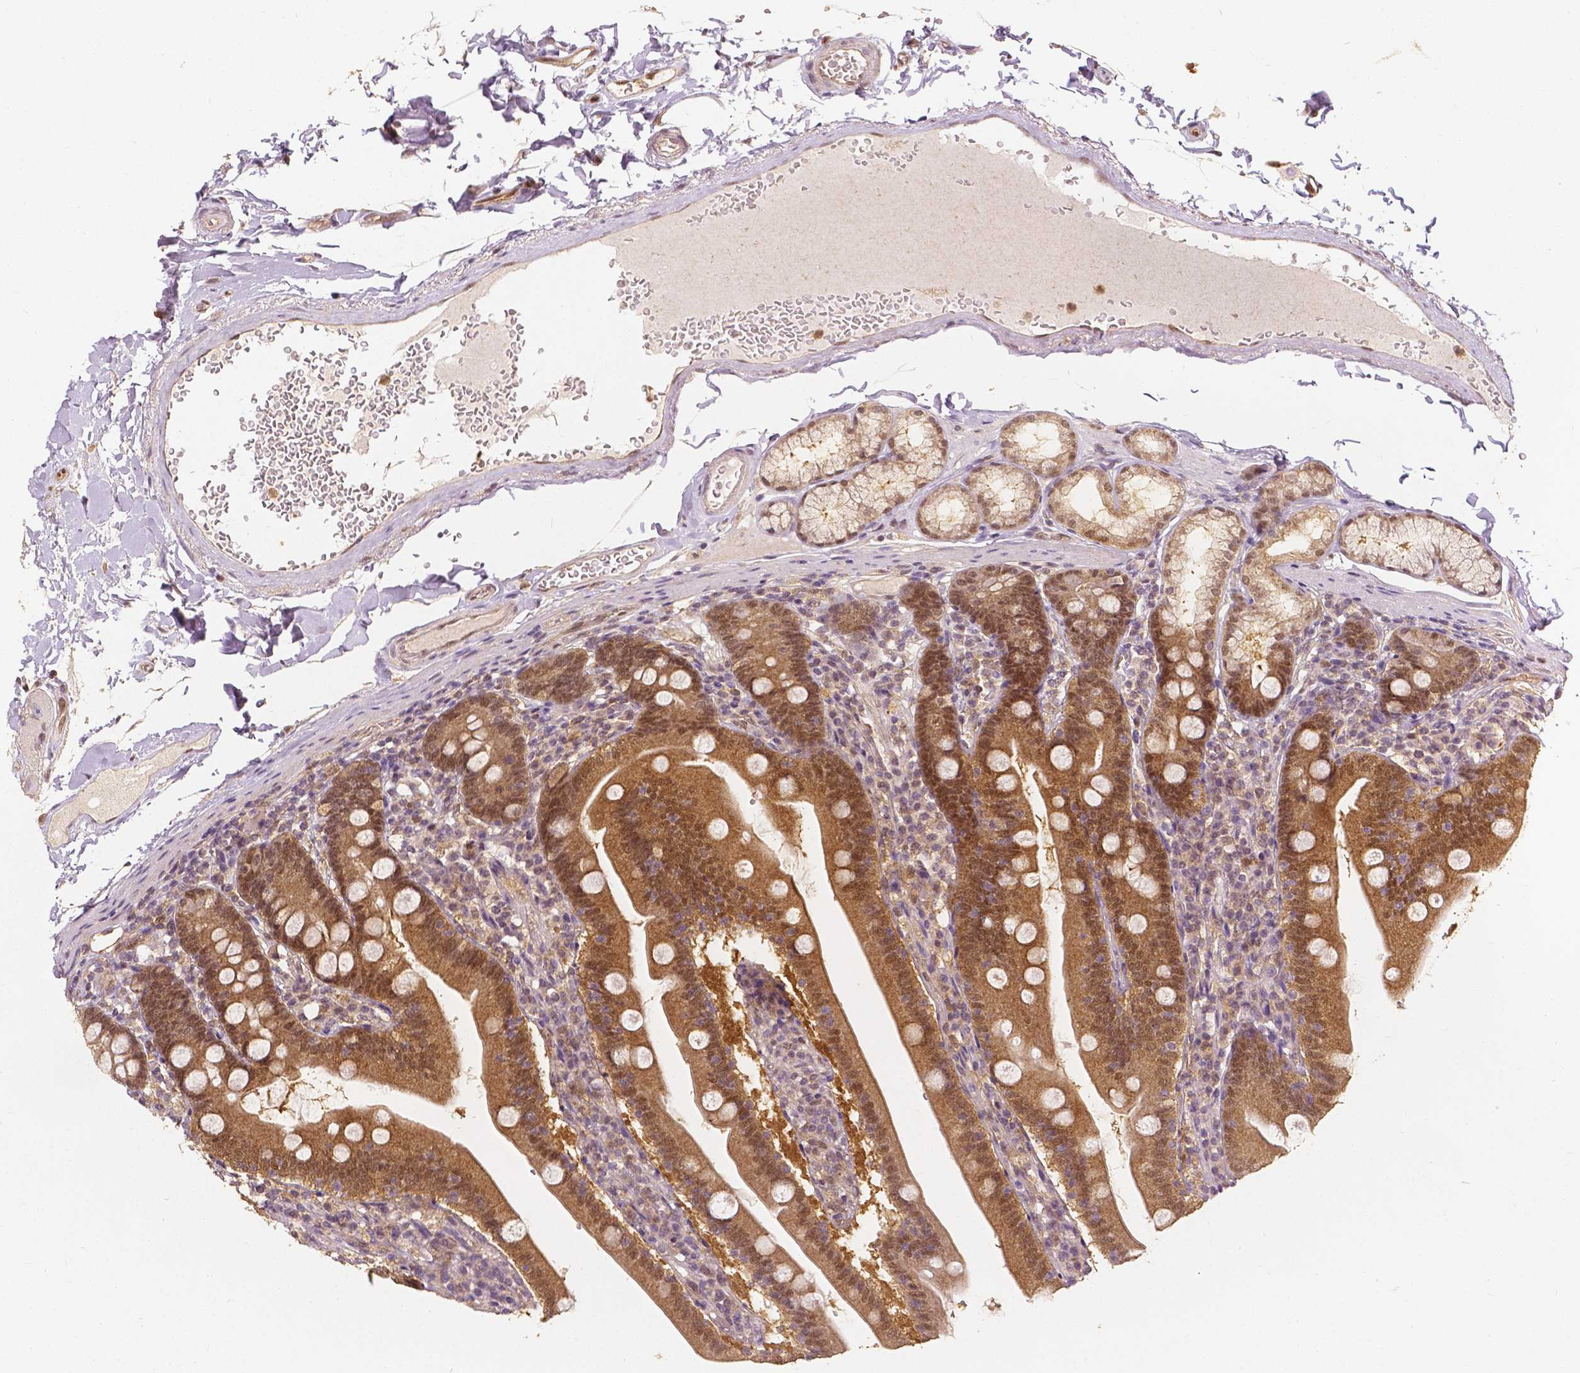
{"staining": {"intensity": "moderate", "quantity": ">75%", "location": "cytoplasmic/membranous,nuclear"}, "tissue": "duodenum", "cell_type": "Glandular cells", "image_type": "normal", "snomed": [{"axis": "morphology", "description": "Normal tissue, NOS"}, {"axis": "topography", "description": "Duodenum"}], "caption": "A histopathology image of duodenum stained for a protein reveals moderate cytoplasmic/membranous,nuclear brown staining in glandular cells.", "gene": "NAPRT", "patient": {"sex": "female", "age": 67}}